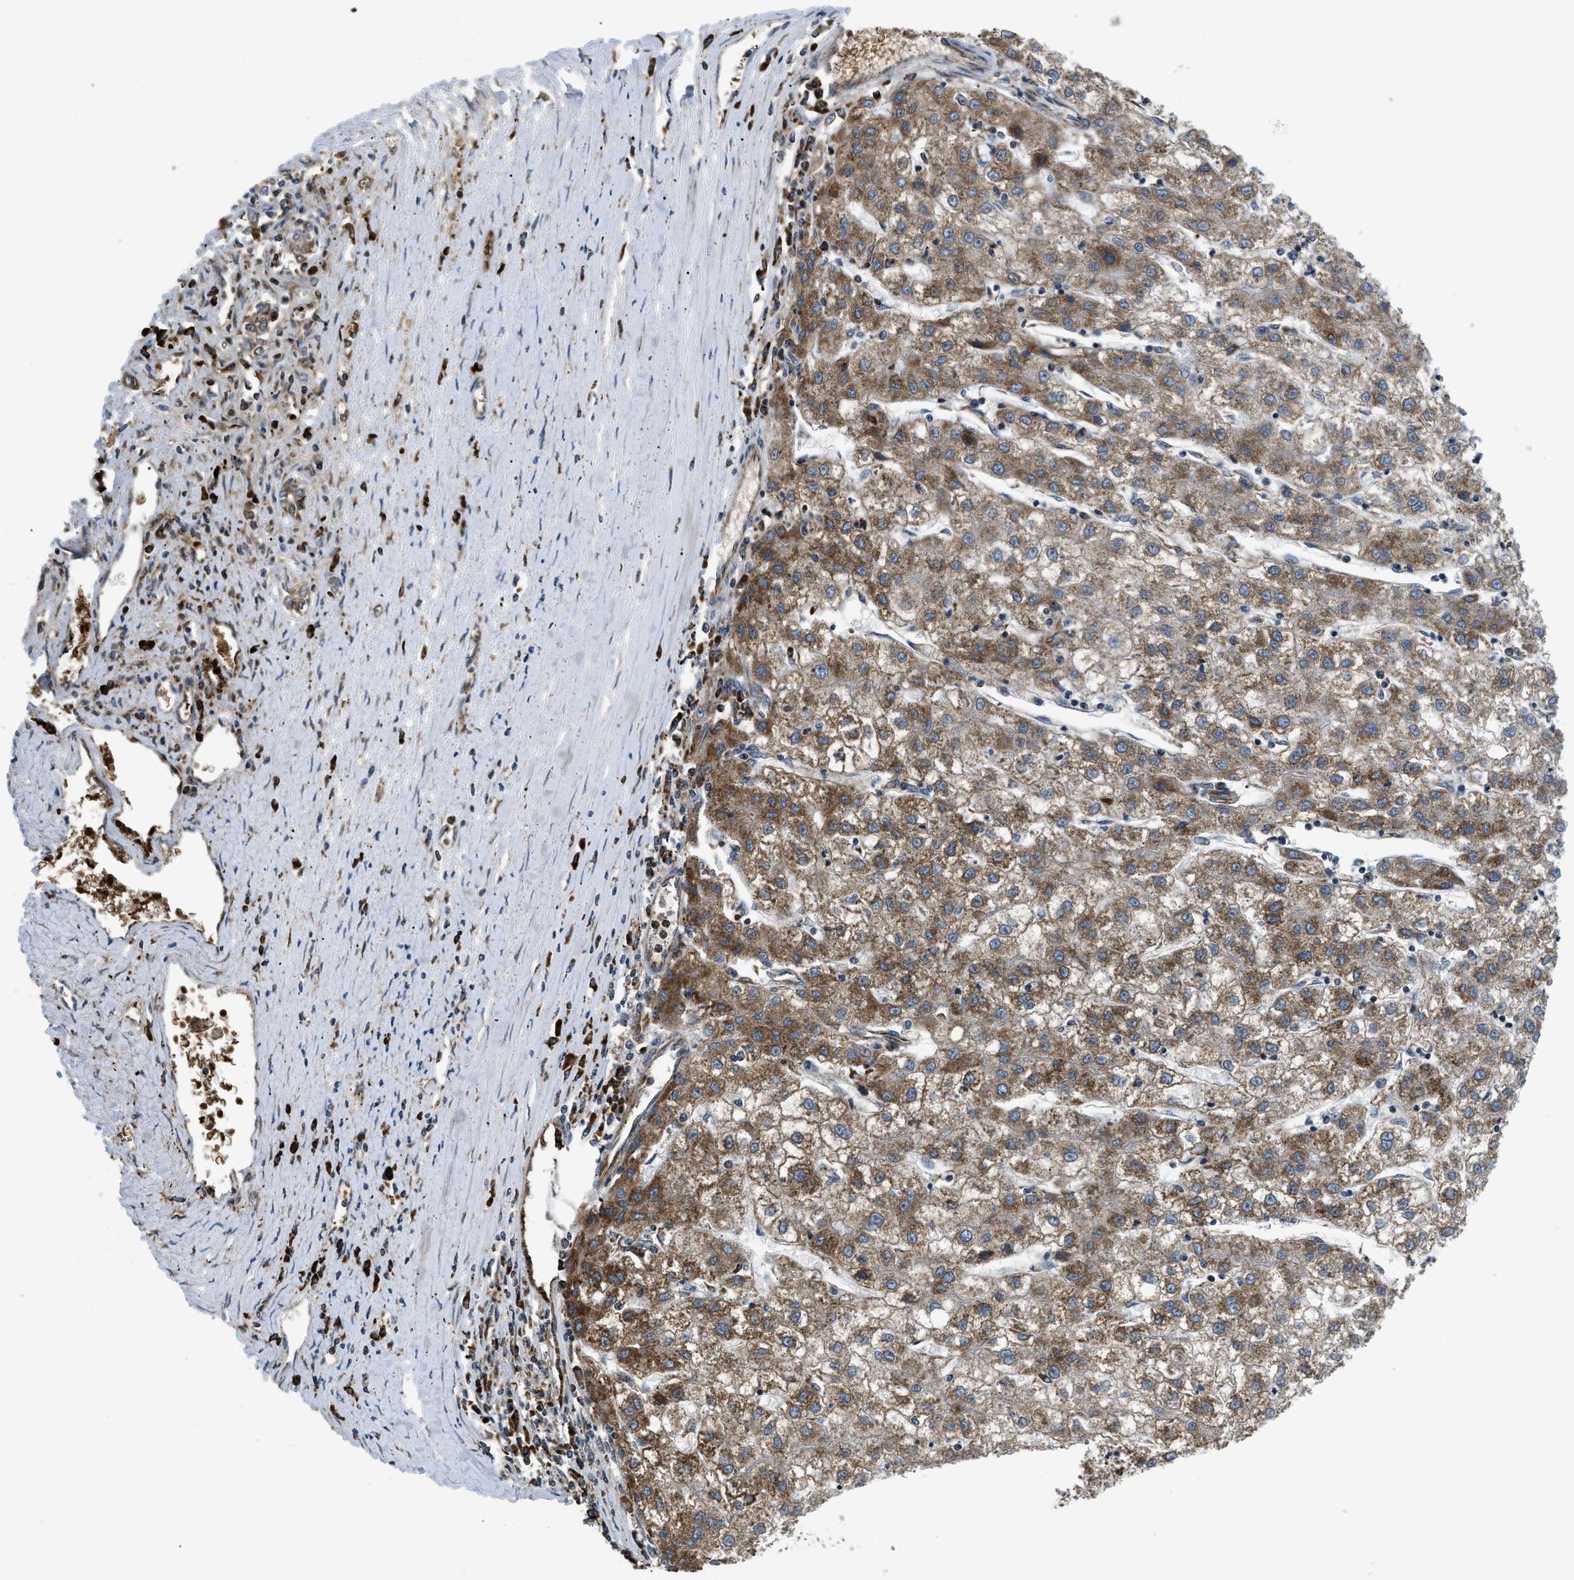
{"staining": {"intensity": "moderate", "quantity": ">75%", "location": "cytoplasmic/membranous"}, "tissue": "liver cancer", "cell_type": "Tumor cells", "image_type": "cancer", "snomed": [{"axis": "morphology", "description": "Carcinoma, Hepatocellular, NOS"}, {"axis": "topography", "description": "Liver"}], "caption": "Protein staining of hepatocellular carcinoma (liver) tissue demonstrates moderate cytoplasmic/membranous positivity in about >75% of tumor cells. Immunohistochemistry stains the protein of interest in brown and the nuclei are stained blue.", "gene": "CSPG4", "patient": {"sex": "male", "age": 72}}